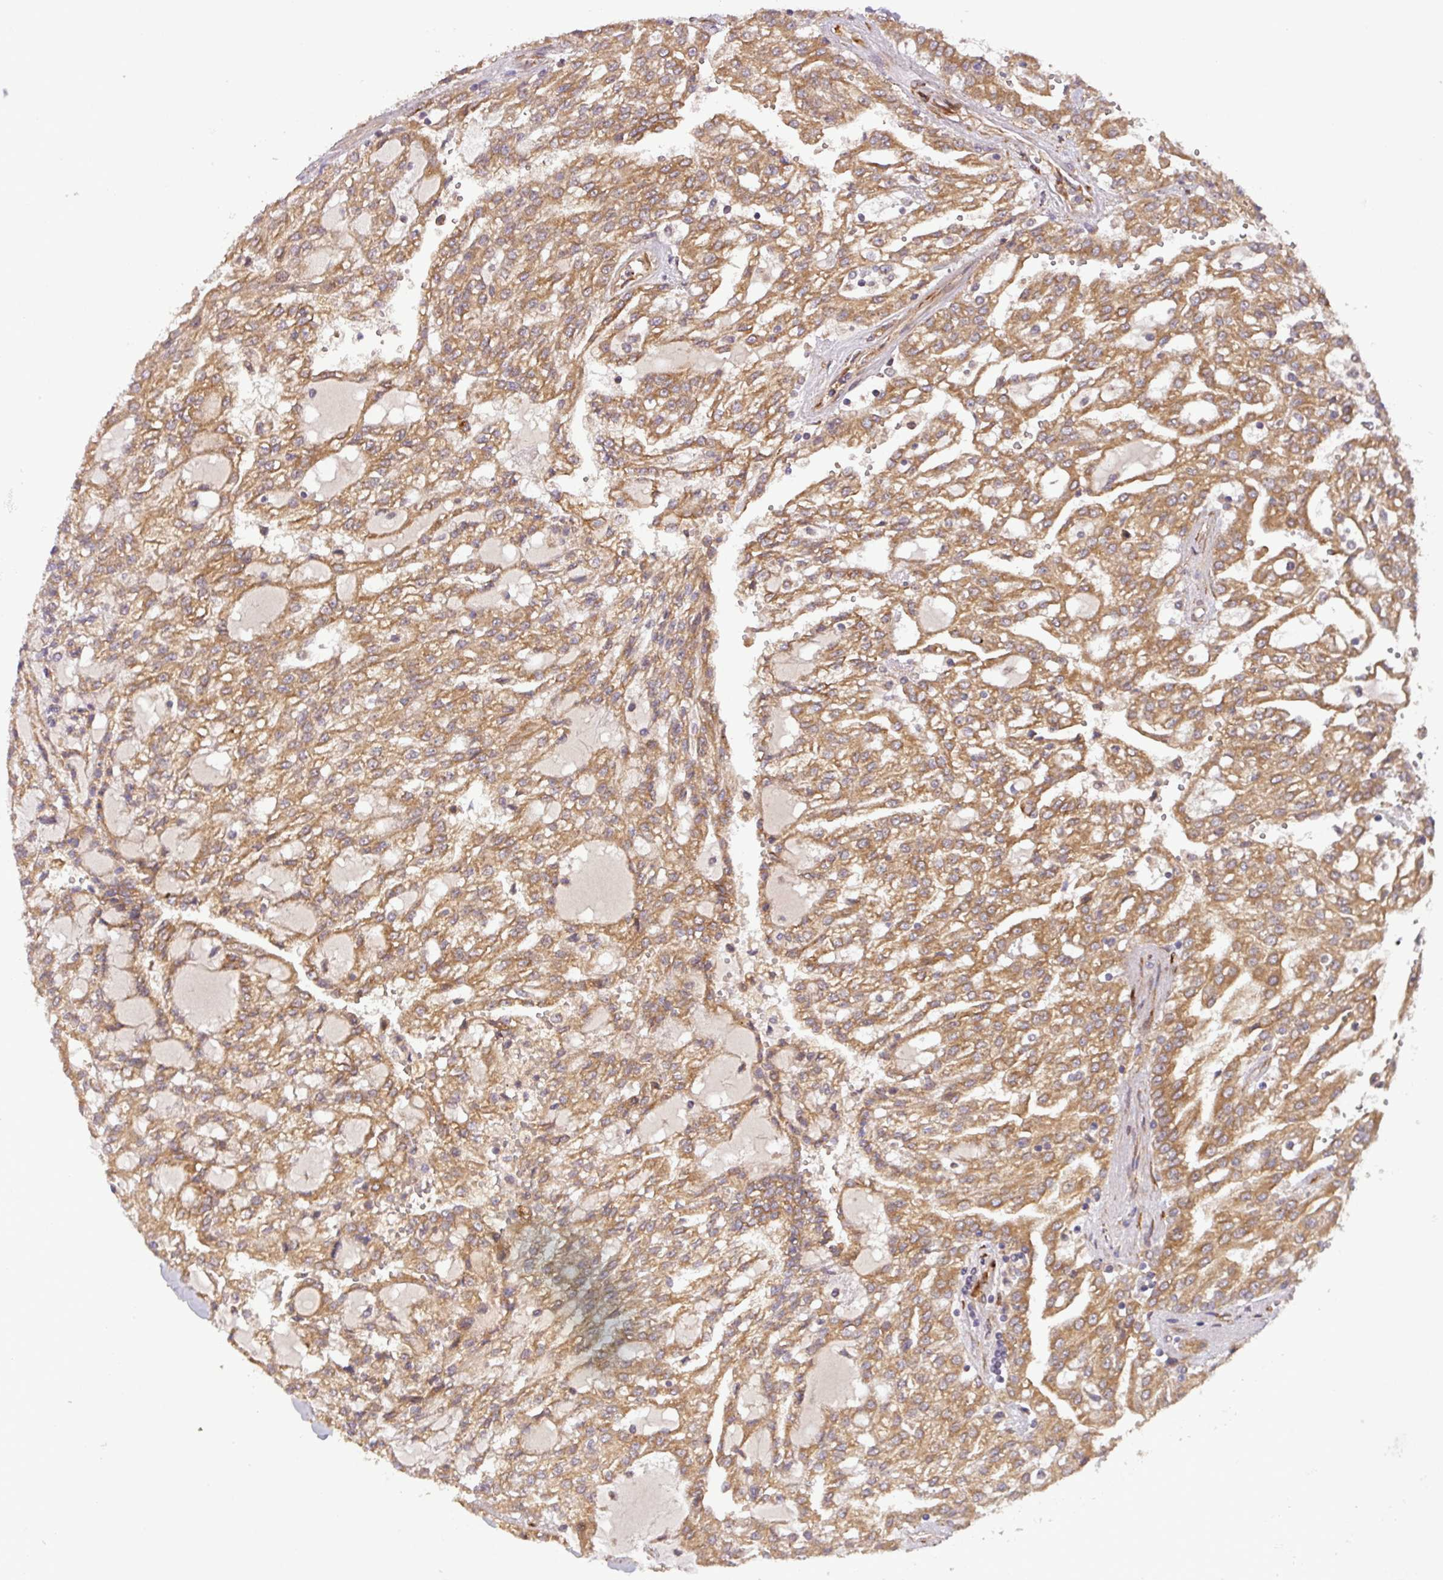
{"staining": {"intensity": "moderate", "quantity": ">75%", "location": "cytoplasmic/membranous"}, "tissue": "renal cancer", "cell_type": "Tumor cells", "image_type": "cancer", "snomed": [{"axis": "morphology", "description": "Adenocarcinoma, NOS"}, {"axis": "topography", "description": "Kidney"}], "caption": "Renal cancer (adenocarcinoma) was stained to show a protein in brown. There is medium levels of moderate cytoplasmic/membranous positivity in about >75% of tumor cells.", "gene": "ART1", "patient": {"sex": "male", "age": 63}}